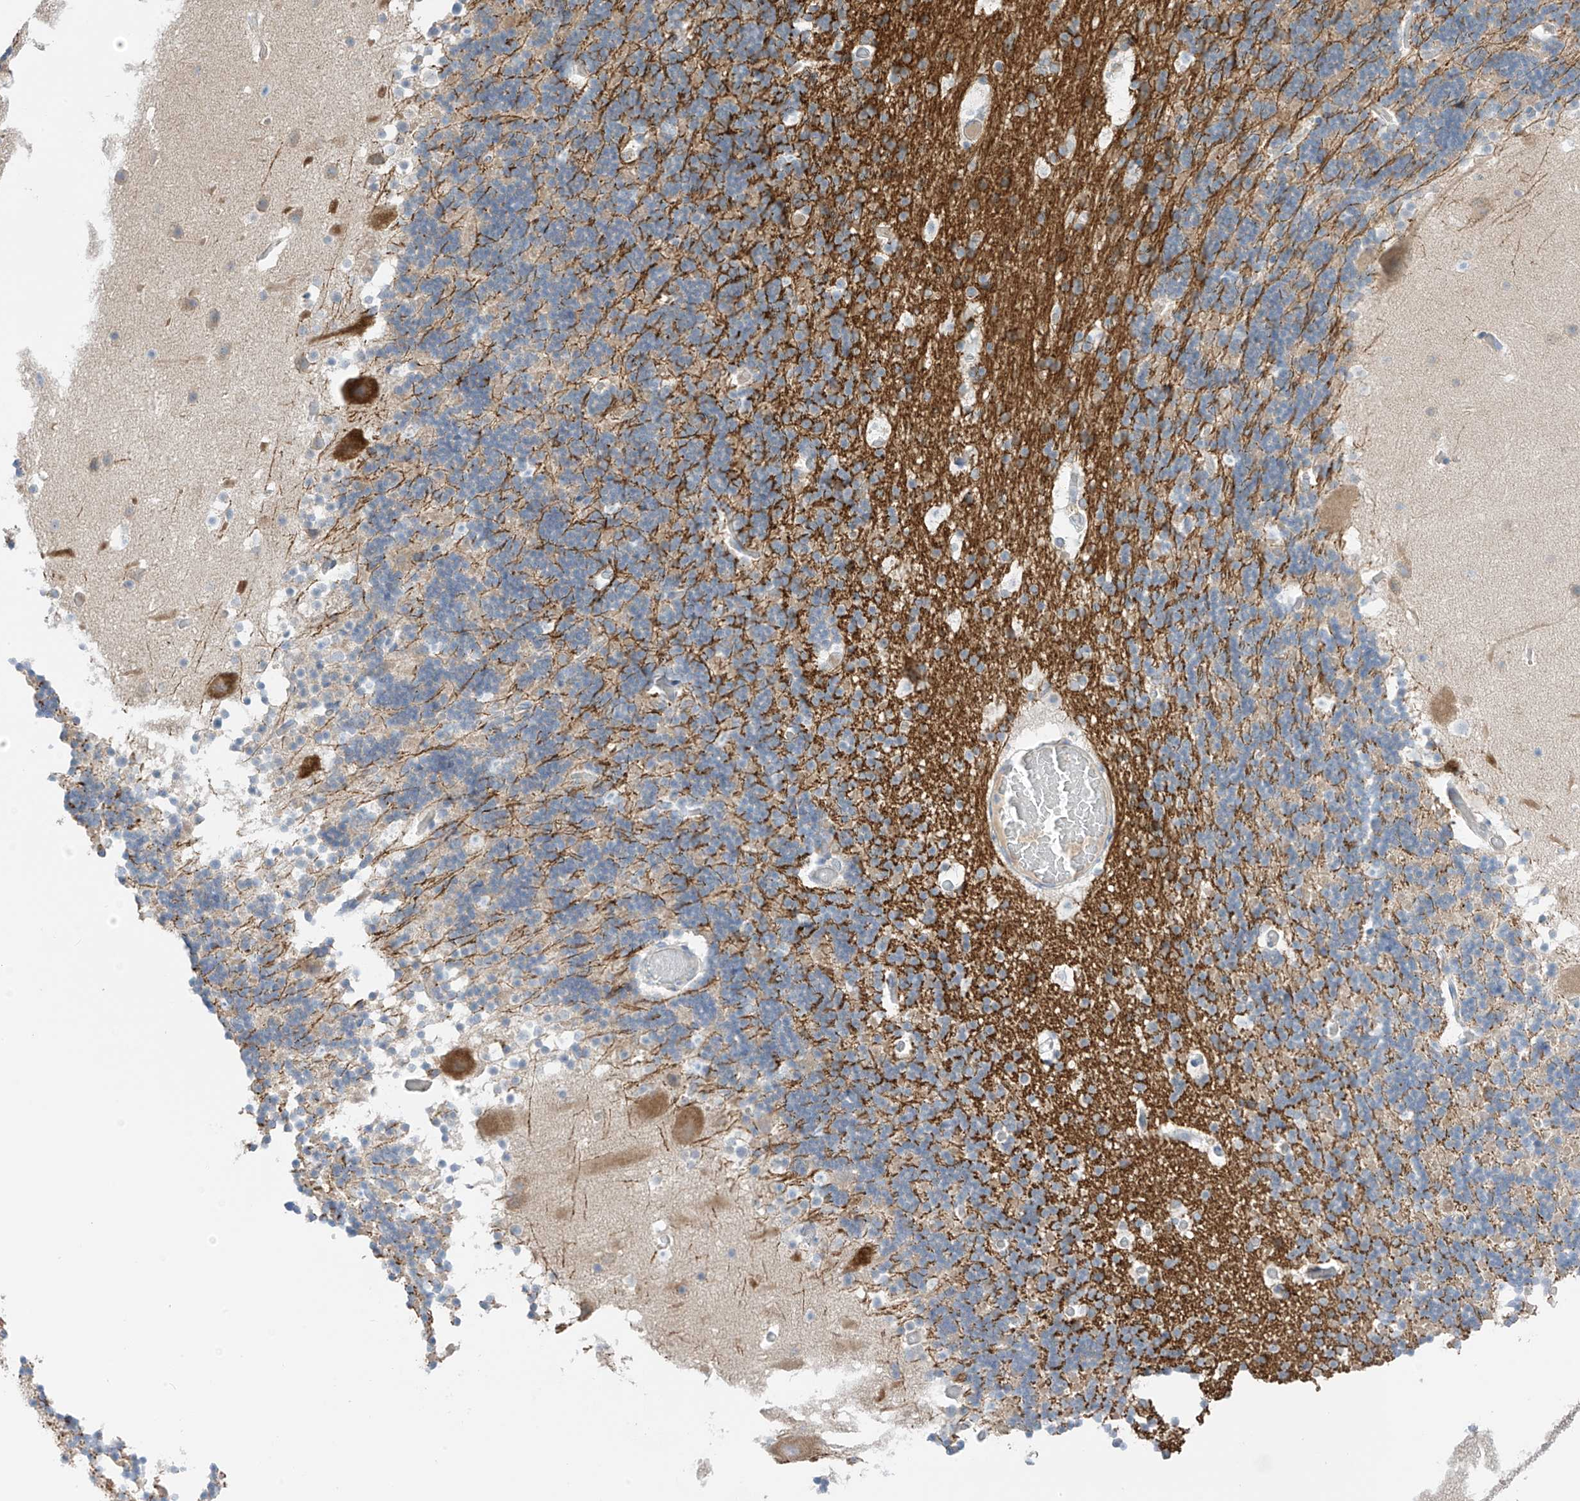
{"staining": {"intensity": "moderate", "quantity": "<25%", "location": "cytoplasmic/membranous"}, "tissue": "cerebellum", "cell_type": "Cells in granular layer", "image_type": "normal", "snomed": [{"axis": "morphology", "description": "Normal tissue, NOS"}, {"axis": "topography", "description": "Cerebellum"}], "caption": "Brown immunohistochemical staining in benign human cerebellum exhibits moderate cytoplasmic/membranous staining in about <25% of cells in granular layer.", "gene": "NALCN", "patient": {"sex": "male", "age": 57}}